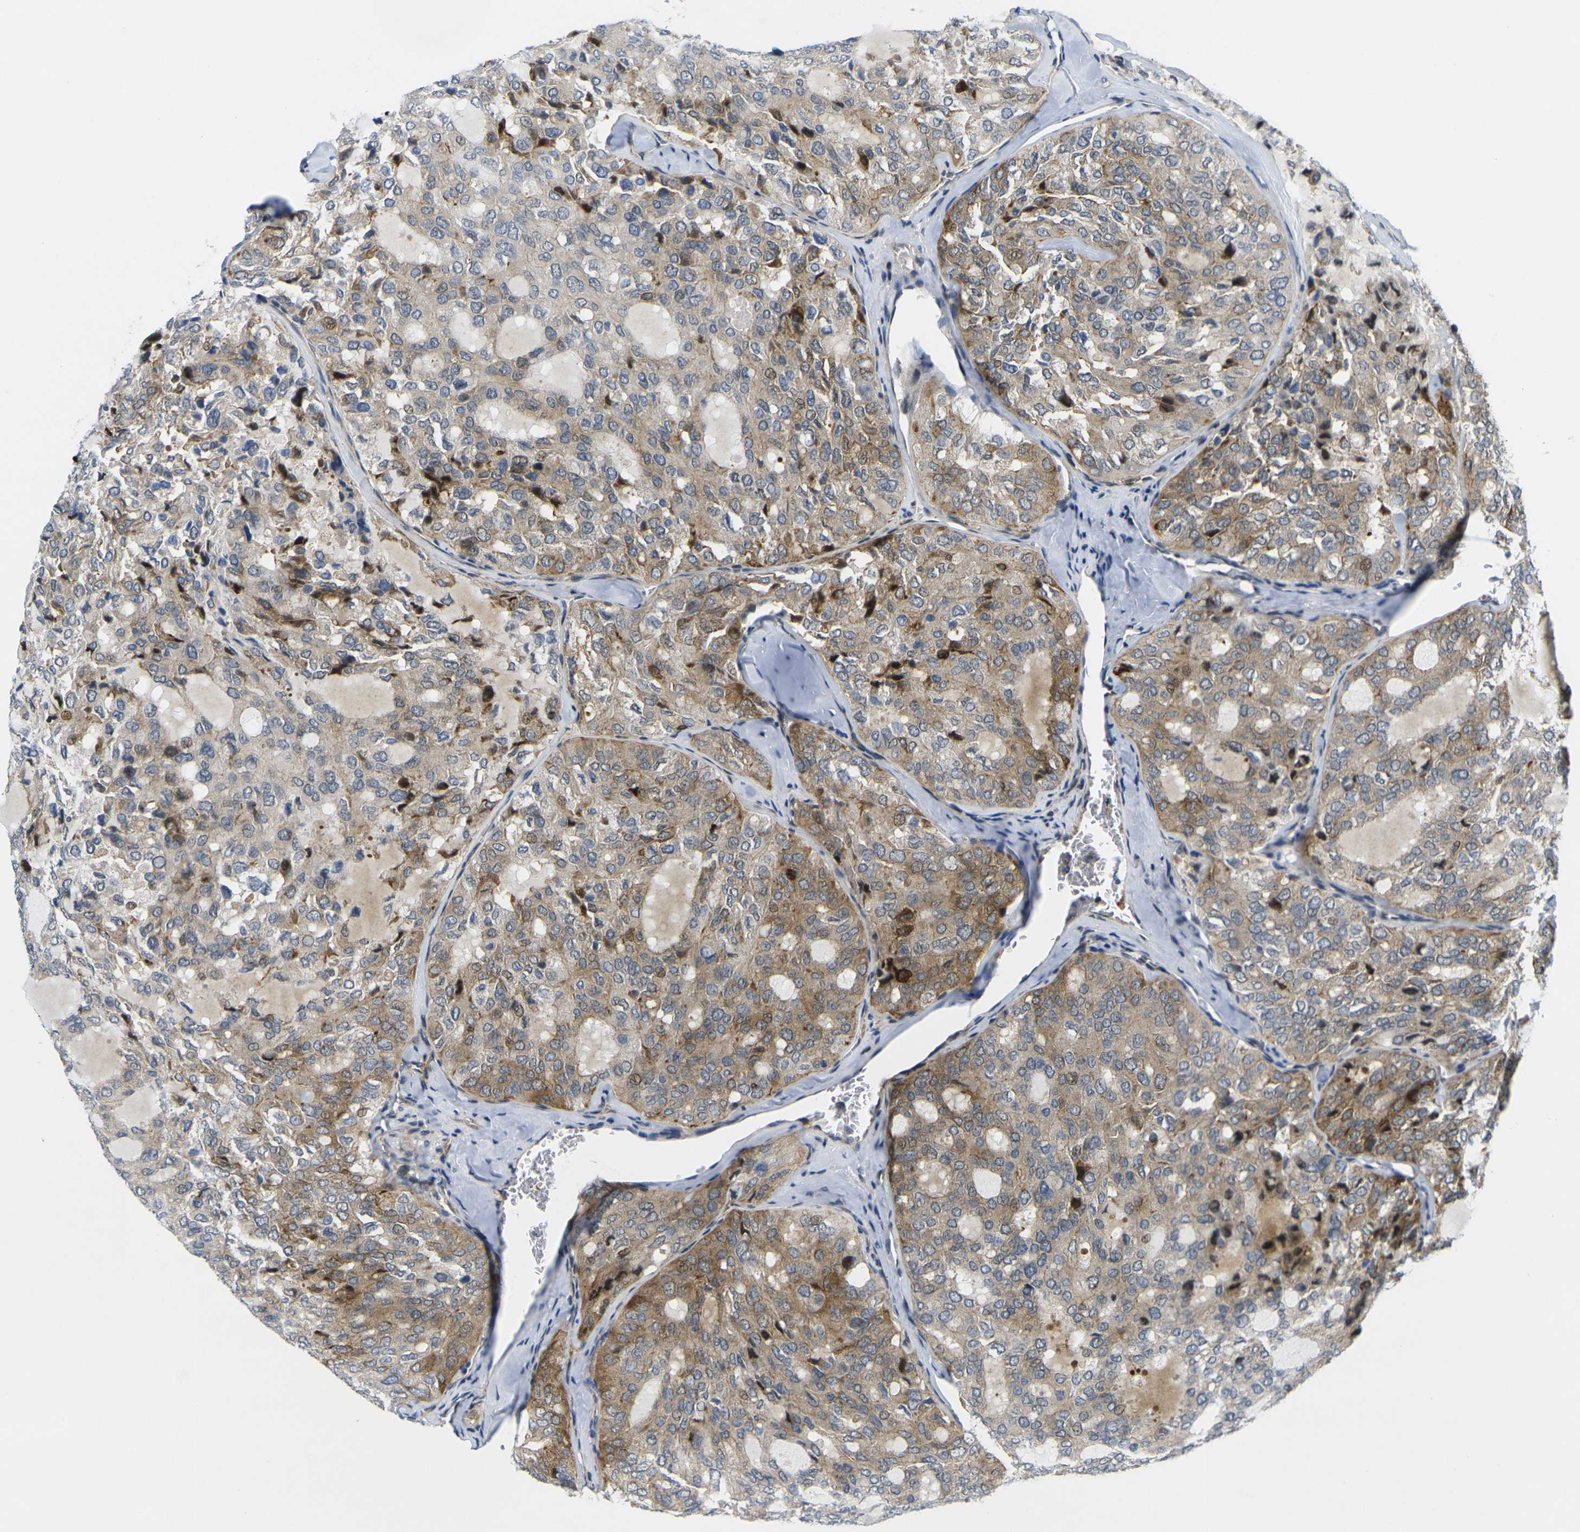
{"staining": {"intensity": "moderate", "quantity": "25%-75%", "location": "cytoplasmic/membranous"}, "tissue": "thyroid cancer", "cell_type": "Tumor cells", "image_type": "cancer", "snomed": [{"axis": "morphology", "description": "Follicular adenoma carcinoma, NOS"}, {"axis": "topography", "description": "Thyroid gland"}], "caption": "This image displays IHC staining of thyroid follicular adenoma carcinoma, with medium moderate cytoplasmic/membranous expression in approximately 25%-75% of tumor cells.", "gene": "ROBO2", "patient": {"sex": "male", "age": 75}}